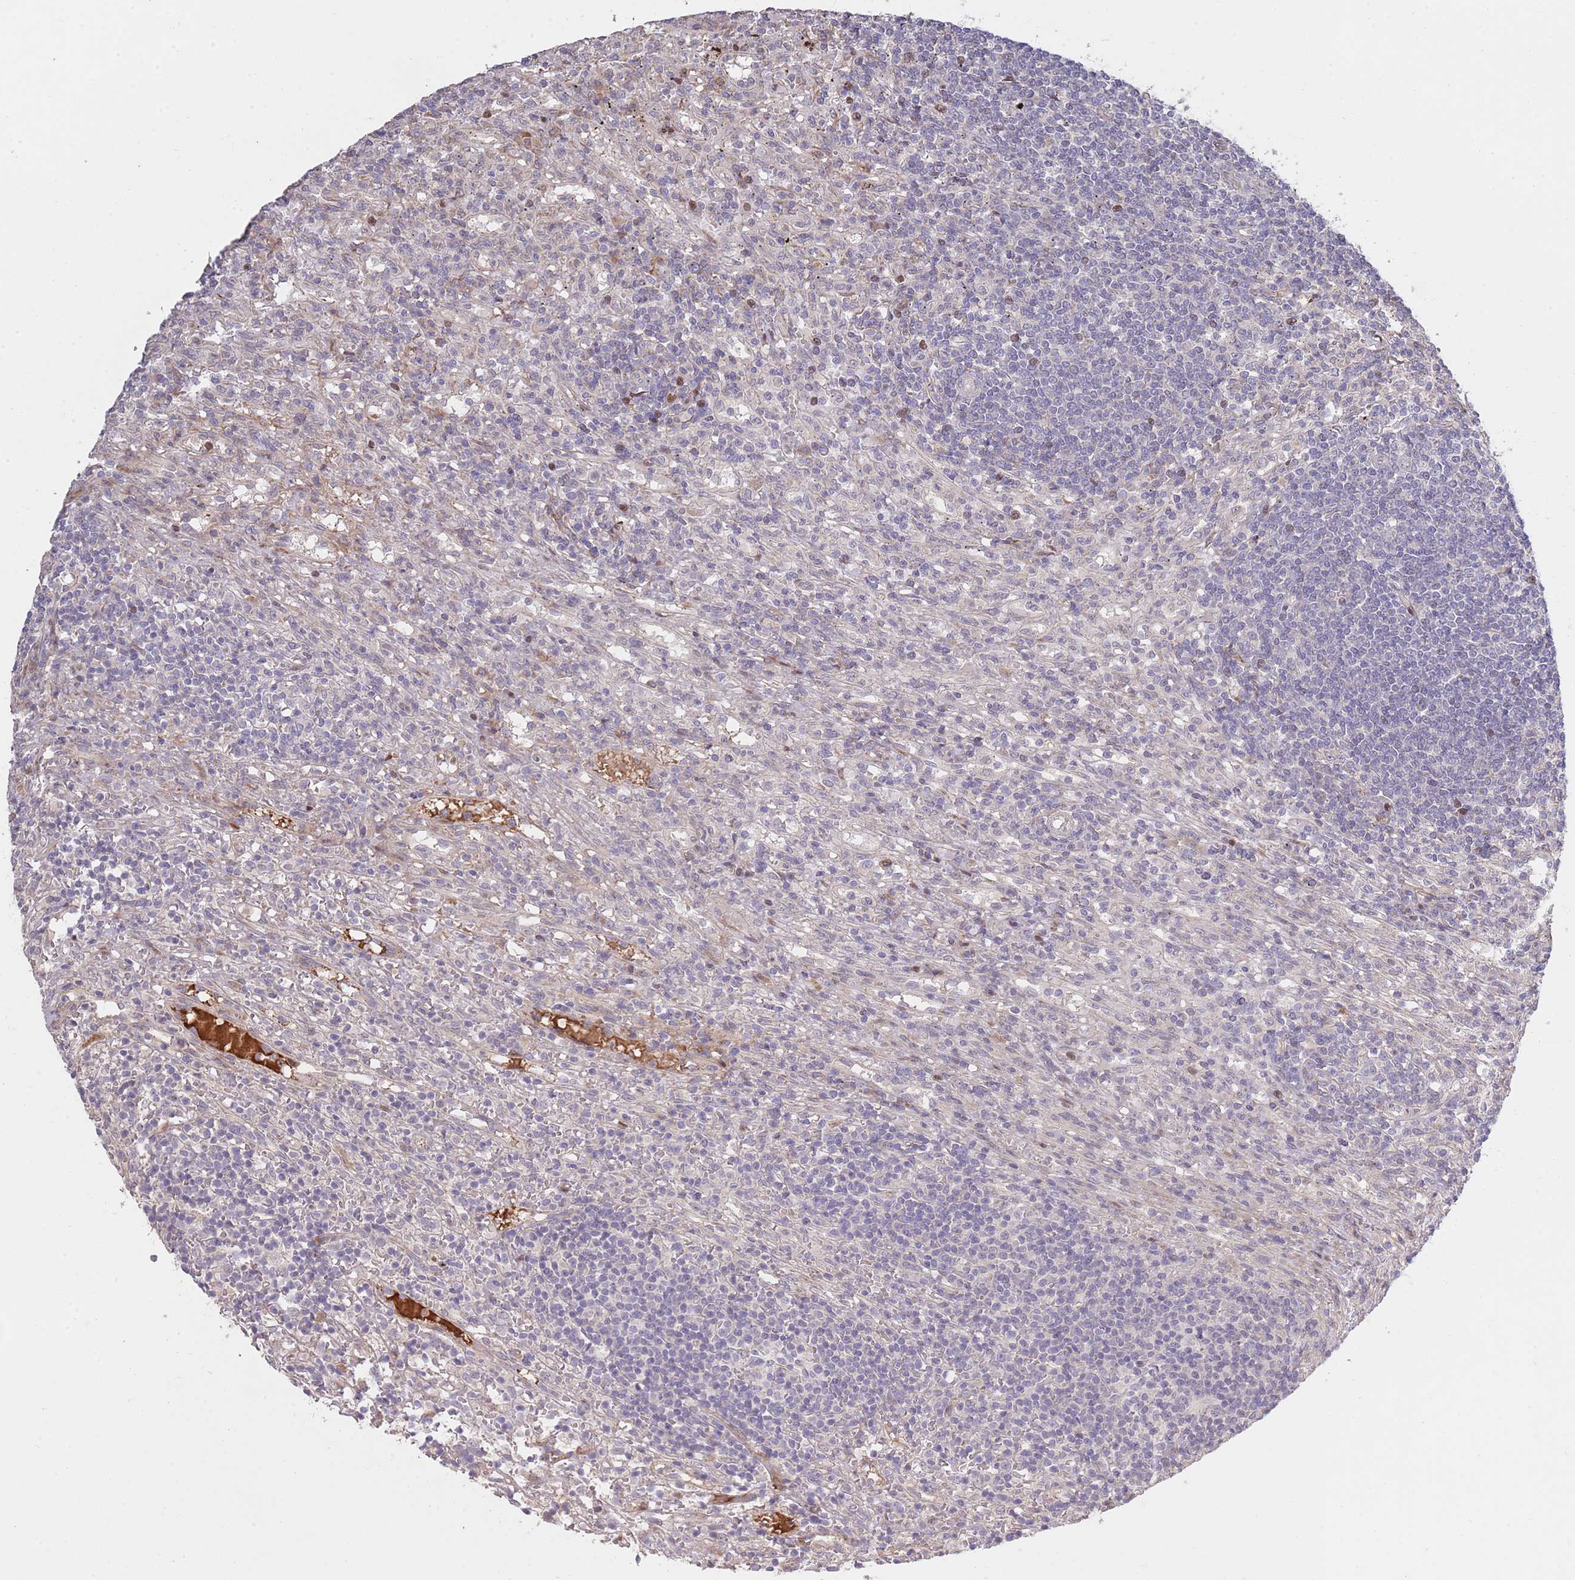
{"staining": {"intensity": "negative", "quantity": "none", "location": "none"}, "tissue": "lymphoma", "cell_type": "Tumor cells", "image_type": "cancer", "snomed": [{"axis": "morphology", "description": "Malignant lymphoma, non-Hodgkin's type, Low grade"}, {"axis": "topography", "description": "Spleen"}], "caption": "Immunohistochemistry image of human lymphoma stained for a protein (brown), which displays no staining in tumor cells.", "gene": "SYNDIG1L", "patient": {"sex": "male", "age": 76}}